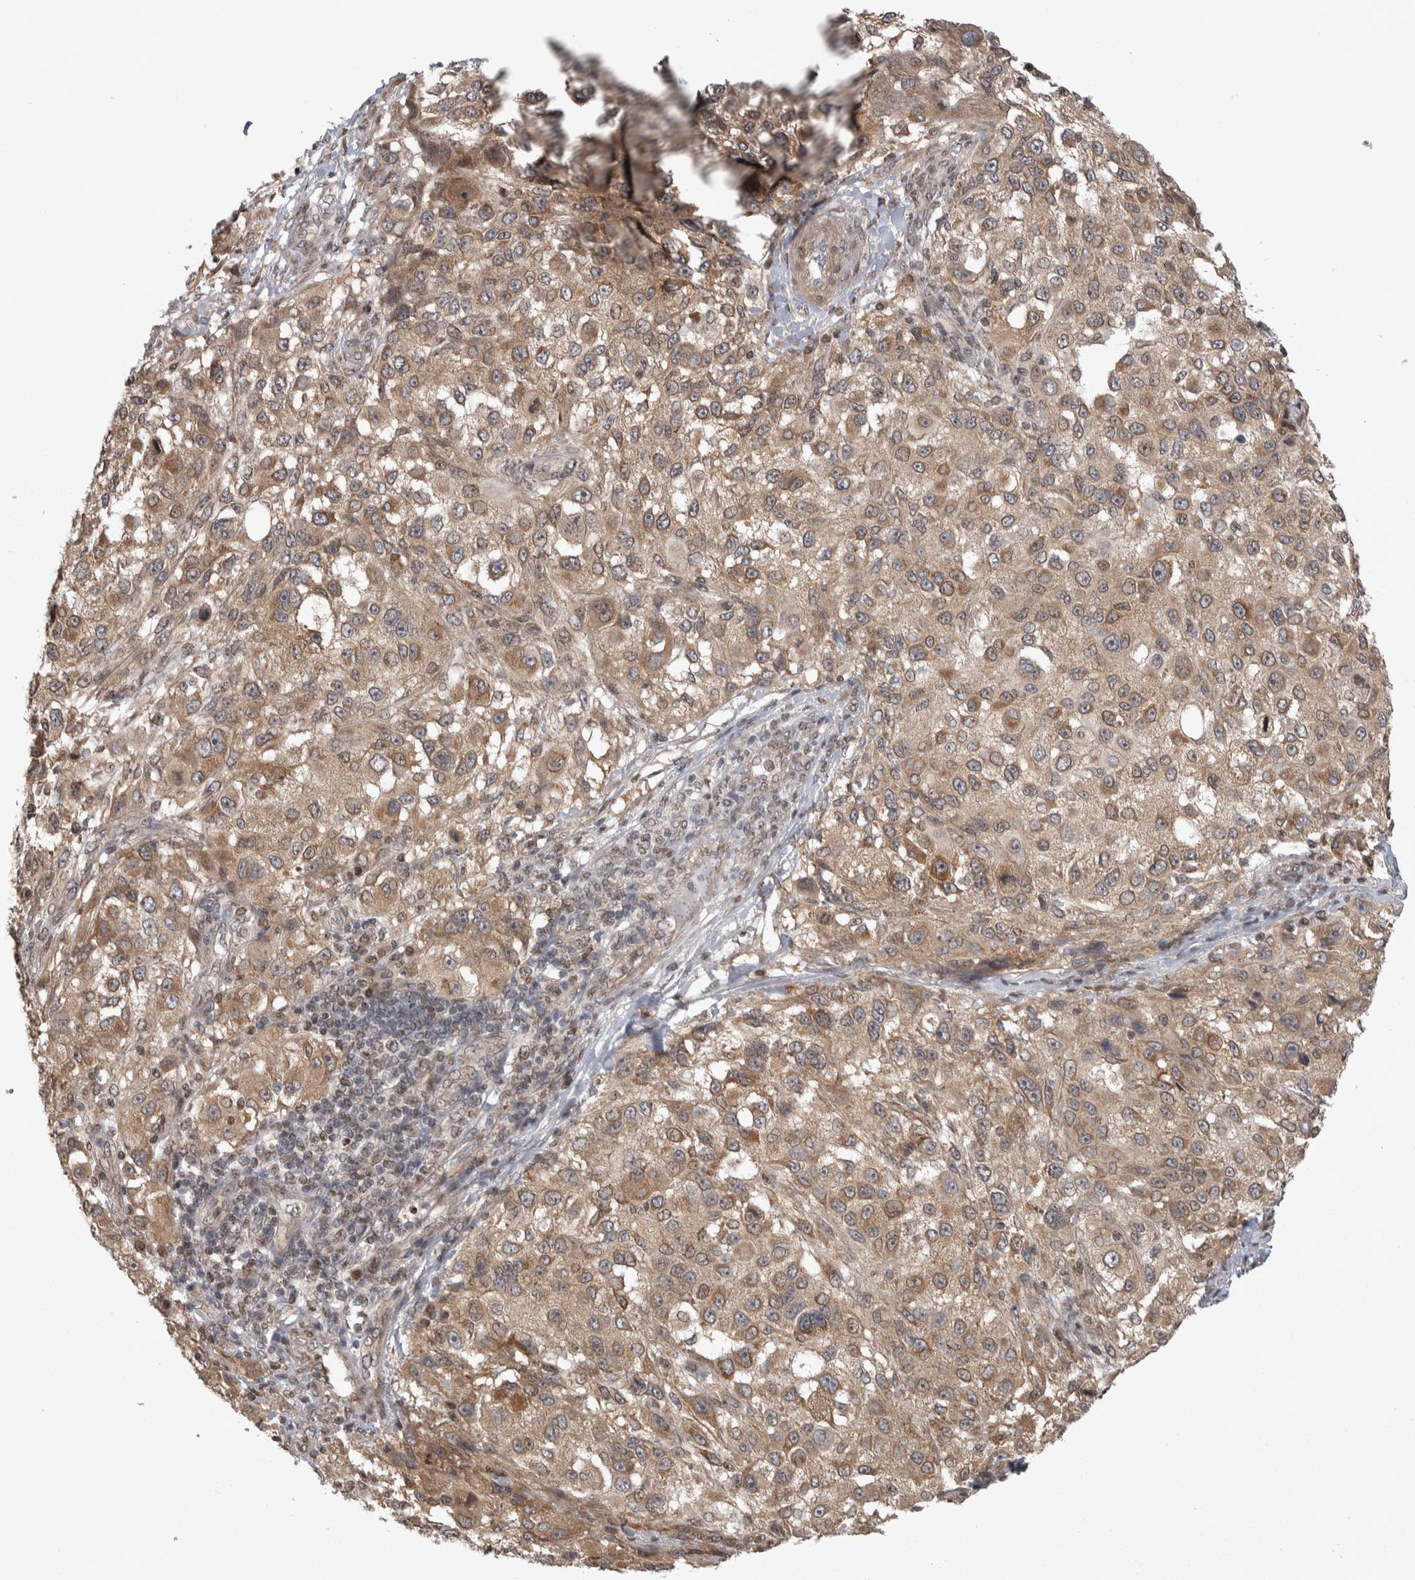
{"staining": {"intensity": "moderate", "quantity": ">75%", "location": "cytoplasmic/membranous"}, "tissue": "melanoma", "cell_type": "Tumor cells", "image_type": "cancer", "snomed": [{"axis": "morphology", "description": "Necrosis, NOS"}, {"axis": "morphology", "description": "Malignant melanoma, NOS"}, {"axis": "topography", "description": "Skin"}], "caption": "The immunohistochemical stain highlights moderate cytoplasmic/membranous staining in tumor cells of melanoma tissue. The staining was performed using DAB (3,3'-diaminobenzidine) to visualize the protein expression in brown, while the nuclei were stained in blue with hematoxylin (Magnification: 20x).", "gene": "CWC27", "patient": {"sex": "female", "age": 87}}